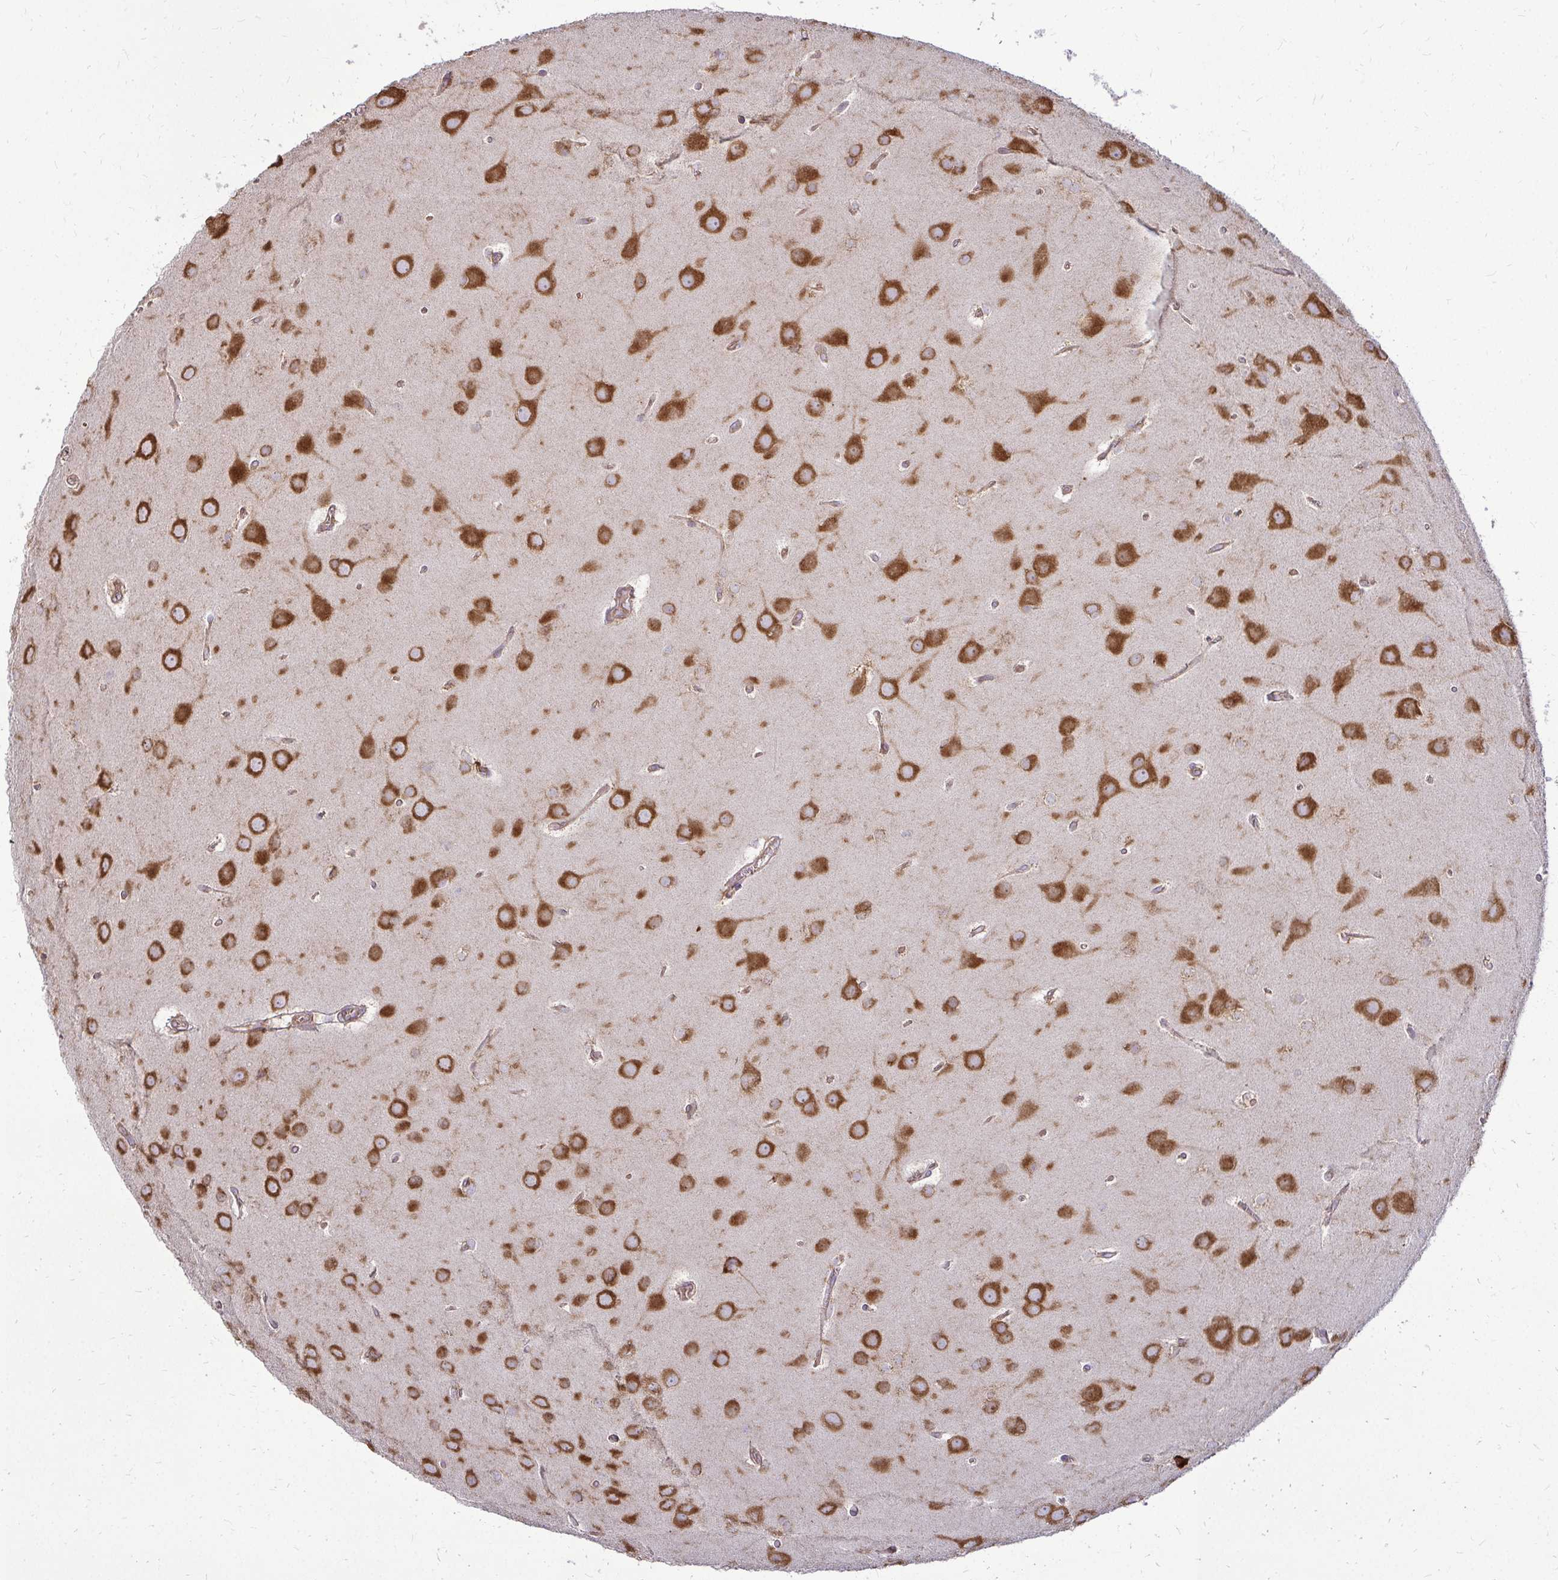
{"staining": {"intensity": "strong", "quantity": ">75%", "location": "cytoplasmic/membranous"}, "tissue": "glioma", "cell_type": "Tumor cells", "image_type": "cancer", "snomed": [{"axis": "morphology", "description": "Glioma, malignant, Low grade"}, {"axis": "topography", "description": "Brain"}], "caption": "Immunohistochemistry histopathology image of neoplastic tissue: glioma stained using immunohistochemistry (IHC) reveals high levels of strong protein expression localized specifically in the cytoplasmic/membranous of tumor cells, appearing as a cytoplasmic/membranous brown color.", "gene": "FMR1", "patient": {"sex": "female", "age": 32}}